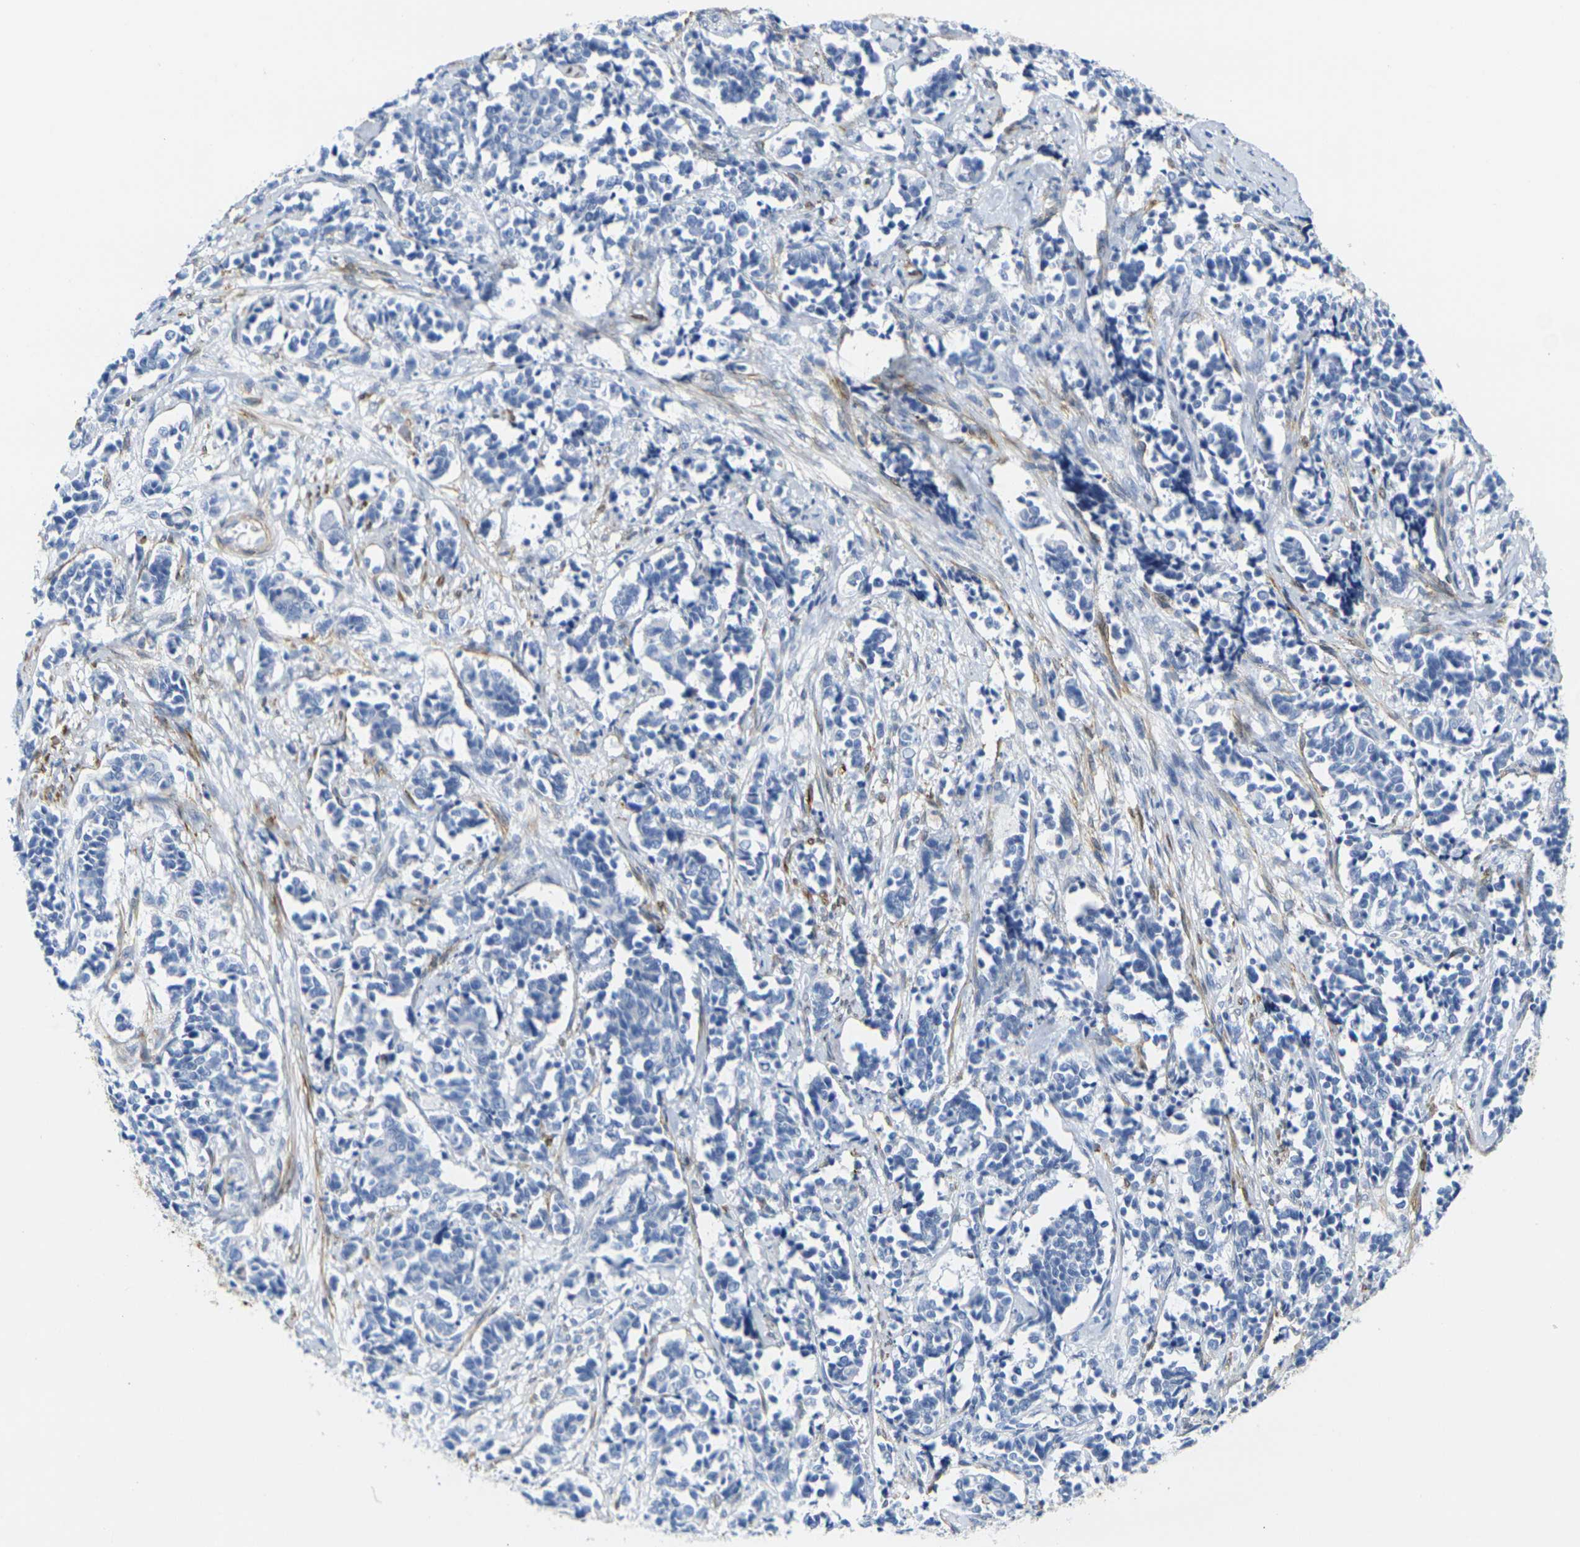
{"staining": {"intensity": "negative", "quantity": "none", "location": "none"}, "tissue": "cervical cancer", "cell_type": "Tumor cells", "image_type": "cancer", "snomed": [{"axis": "morphology", "description": "Normal tissue, NOS"}, {"axis": "morphology", "description": "Squamous cell carcinoma, NOS"}, {"axis": "topography", "description": "Cervix"}], "caption": "Tumor cells show no significant expression in squamous cell carcinoma (cervical). Nuclei are stained in blue.", "gene": "CNN1", "patient": {"sex": "female", "age": 35}}